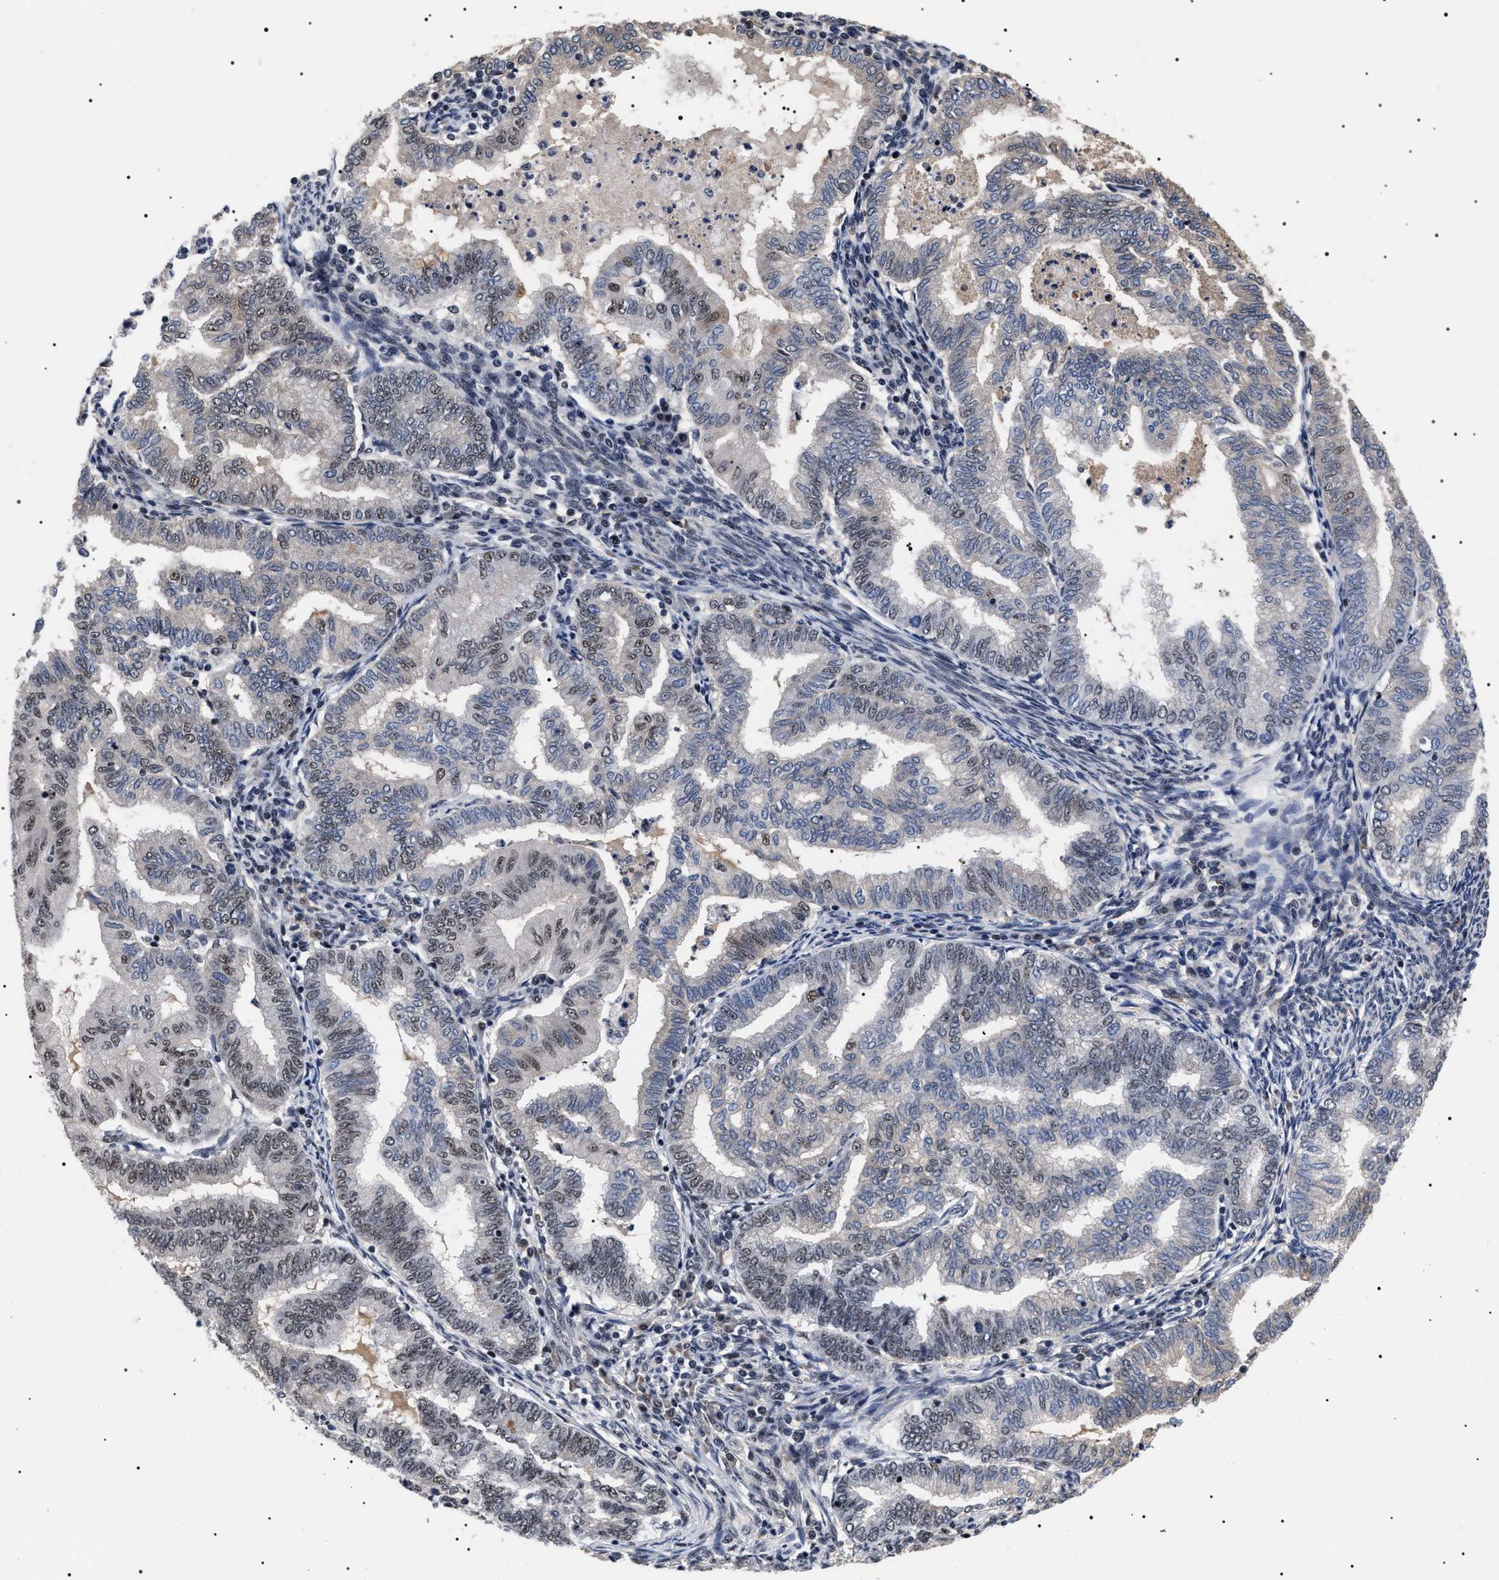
{"staining": {"intensity": "moderate", "quantity": "<25%", "location": "nuclear"}, "tissue": "endometrial cancer", "cell_type": "Tumor cells", "image_type": "cancer", "snomed": [{"axis": "morphology", "description": "Polyp, NOS"}, {"axis": "morphology", "description": "Adenocarcinoma, NOS"}, {"axis": "morphology", "description": "Adenoma, NOS"}, {"axis": "topography", "description": "Endometrium"}], "caption": "About <25% of tumor cells in human adenocarcinoma (endometrial) demonstrate moderate nuclear protein staining as visualized by brown immunohistochemical staining.", "gene": "CAAP1", "patient": {"sex": "female", "age": 79}}